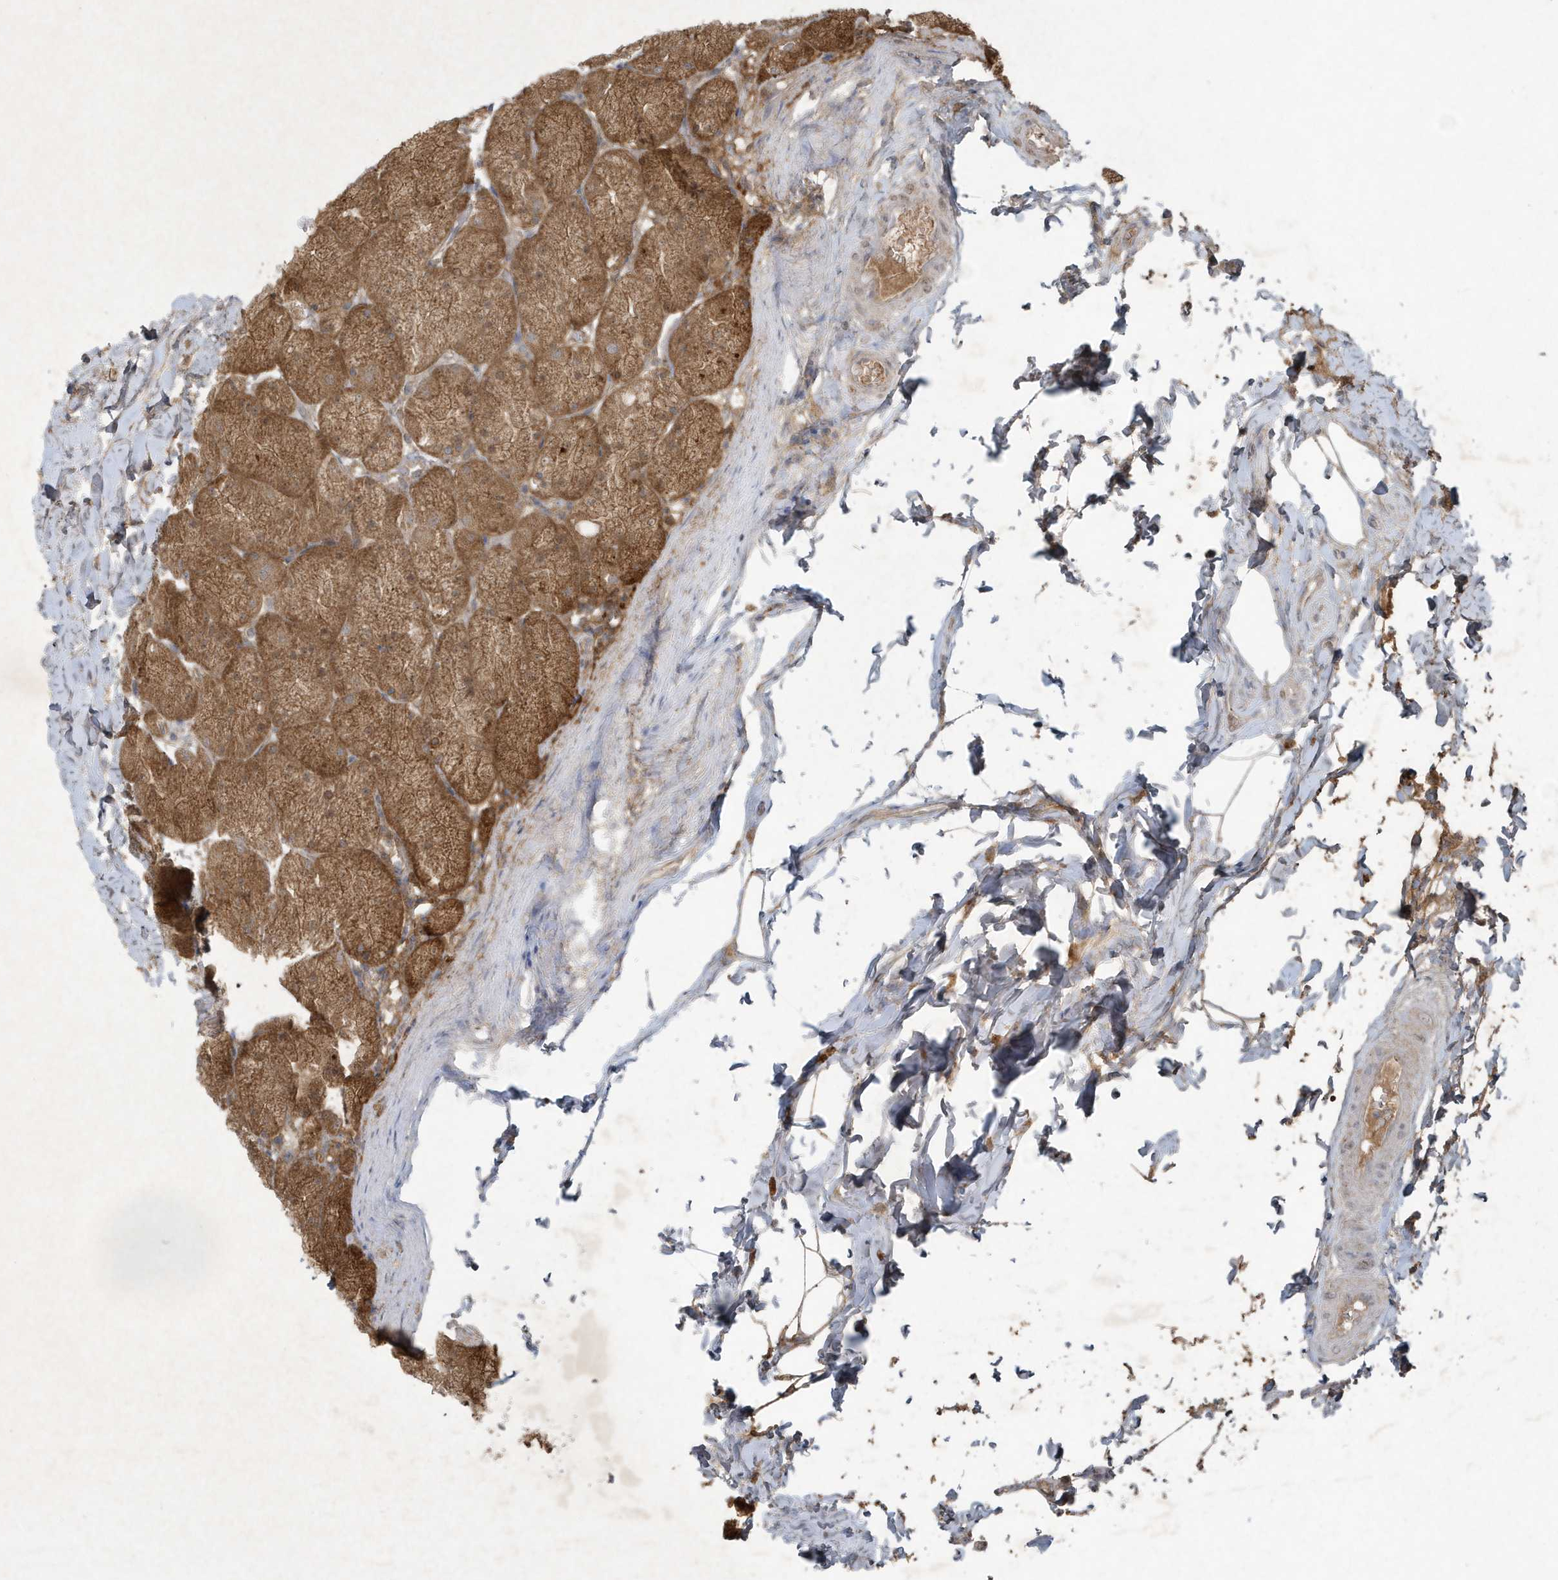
{"staining": {"intensity": "moderate", "quantity": ">75%", "location": "cytoplasmic/membranous"}, "tissue": "stomach", "cell_type": "Glandular cells", "image_type": "normal", "snomed": [{"axis": "morphology", "description": "Normal tissue, NOS"}, {"axis": "topography", "description": "Stomach, upper"}], "caption": "This is a photomicrograph of immunohistochemistry (IHC) staining of benign stomach, which shows moderate positivity in the cytoplasmic/membranous of glandular cells.", "gene": "C1RL", "patient": {"sex": "female", "age": 56}}